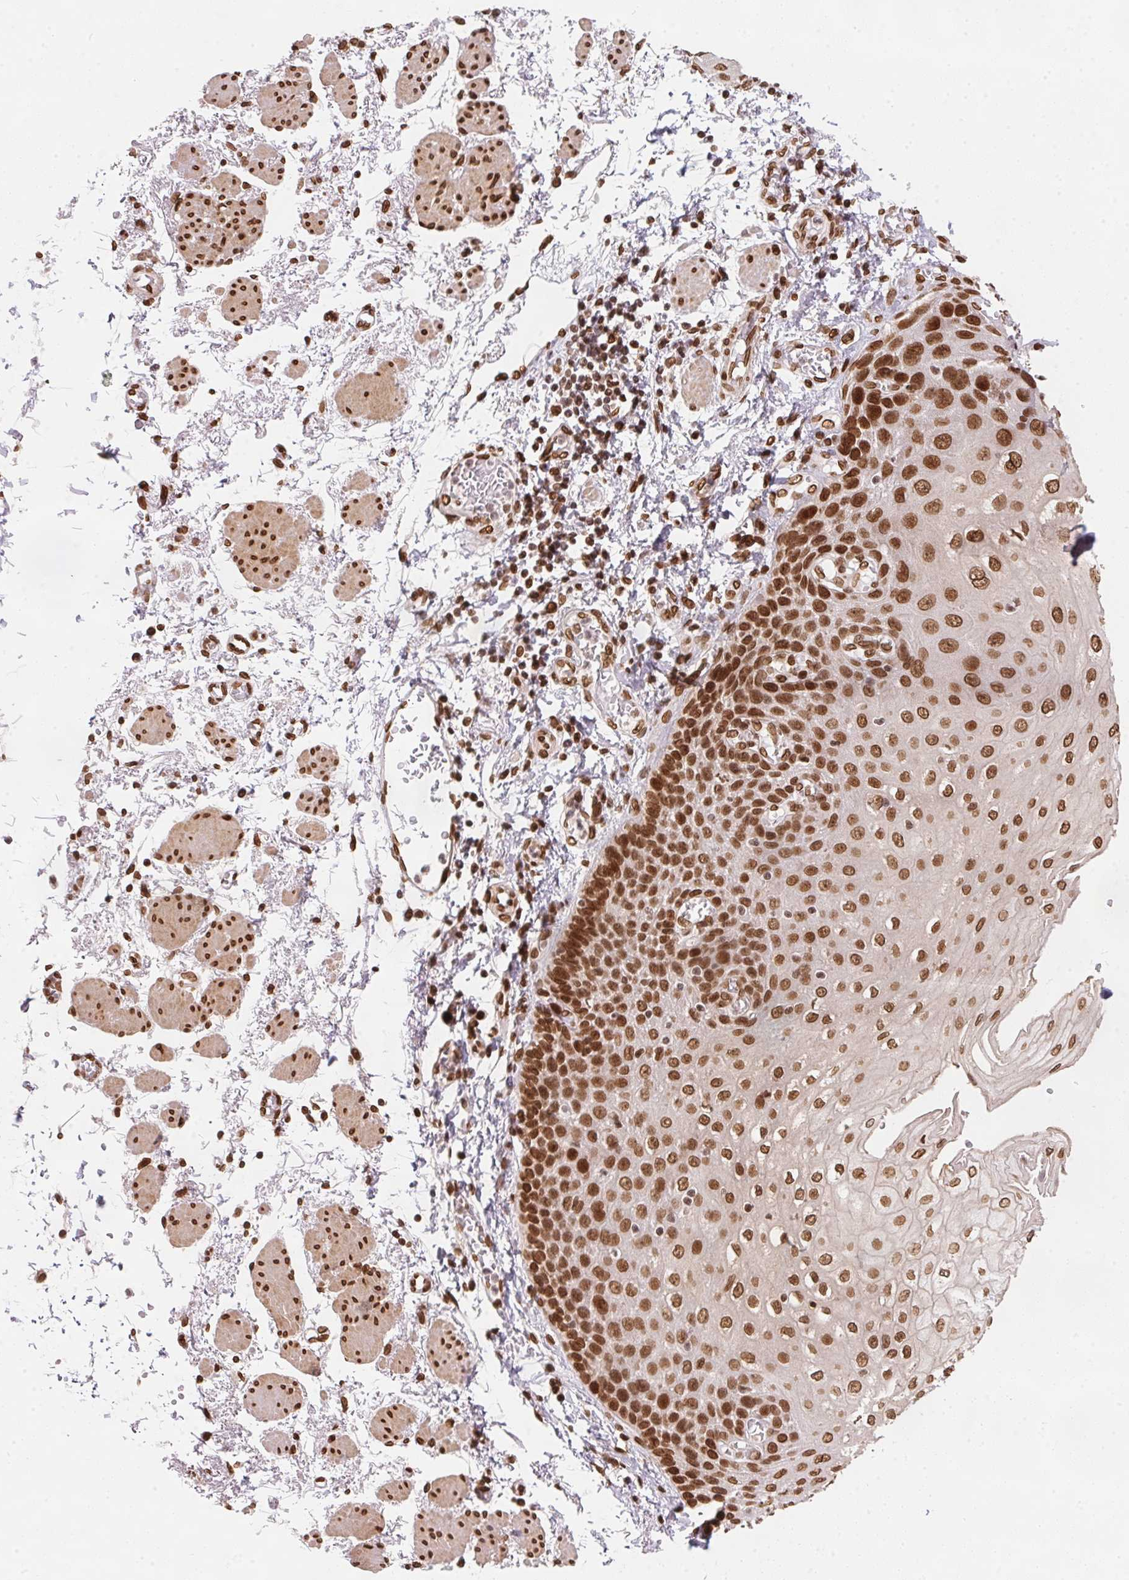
{"staining": {"intensity": "strong", "quantity": ">75%", "location": "nuclear"}, "tissue": "esophagus", "cell_type": "Squamous epithelial cells", "image_type": "normal", "snomed": [{"axis": "morphology", "description": "Normal tissue, NOS"}, {"axis": "morphology", "description": "Adenocarcinoma, NOS"}, {"axis": "topography", "description": "Esophagus"}], "caption": "An immunohistochemistry image of normal tissue is shown. Protein staining in brown labels strong nuclear positivity in esophagus within squamous epithelial cells.", "gene": "SAP30BP", "patient": {"sex": "male", "age": 81}}